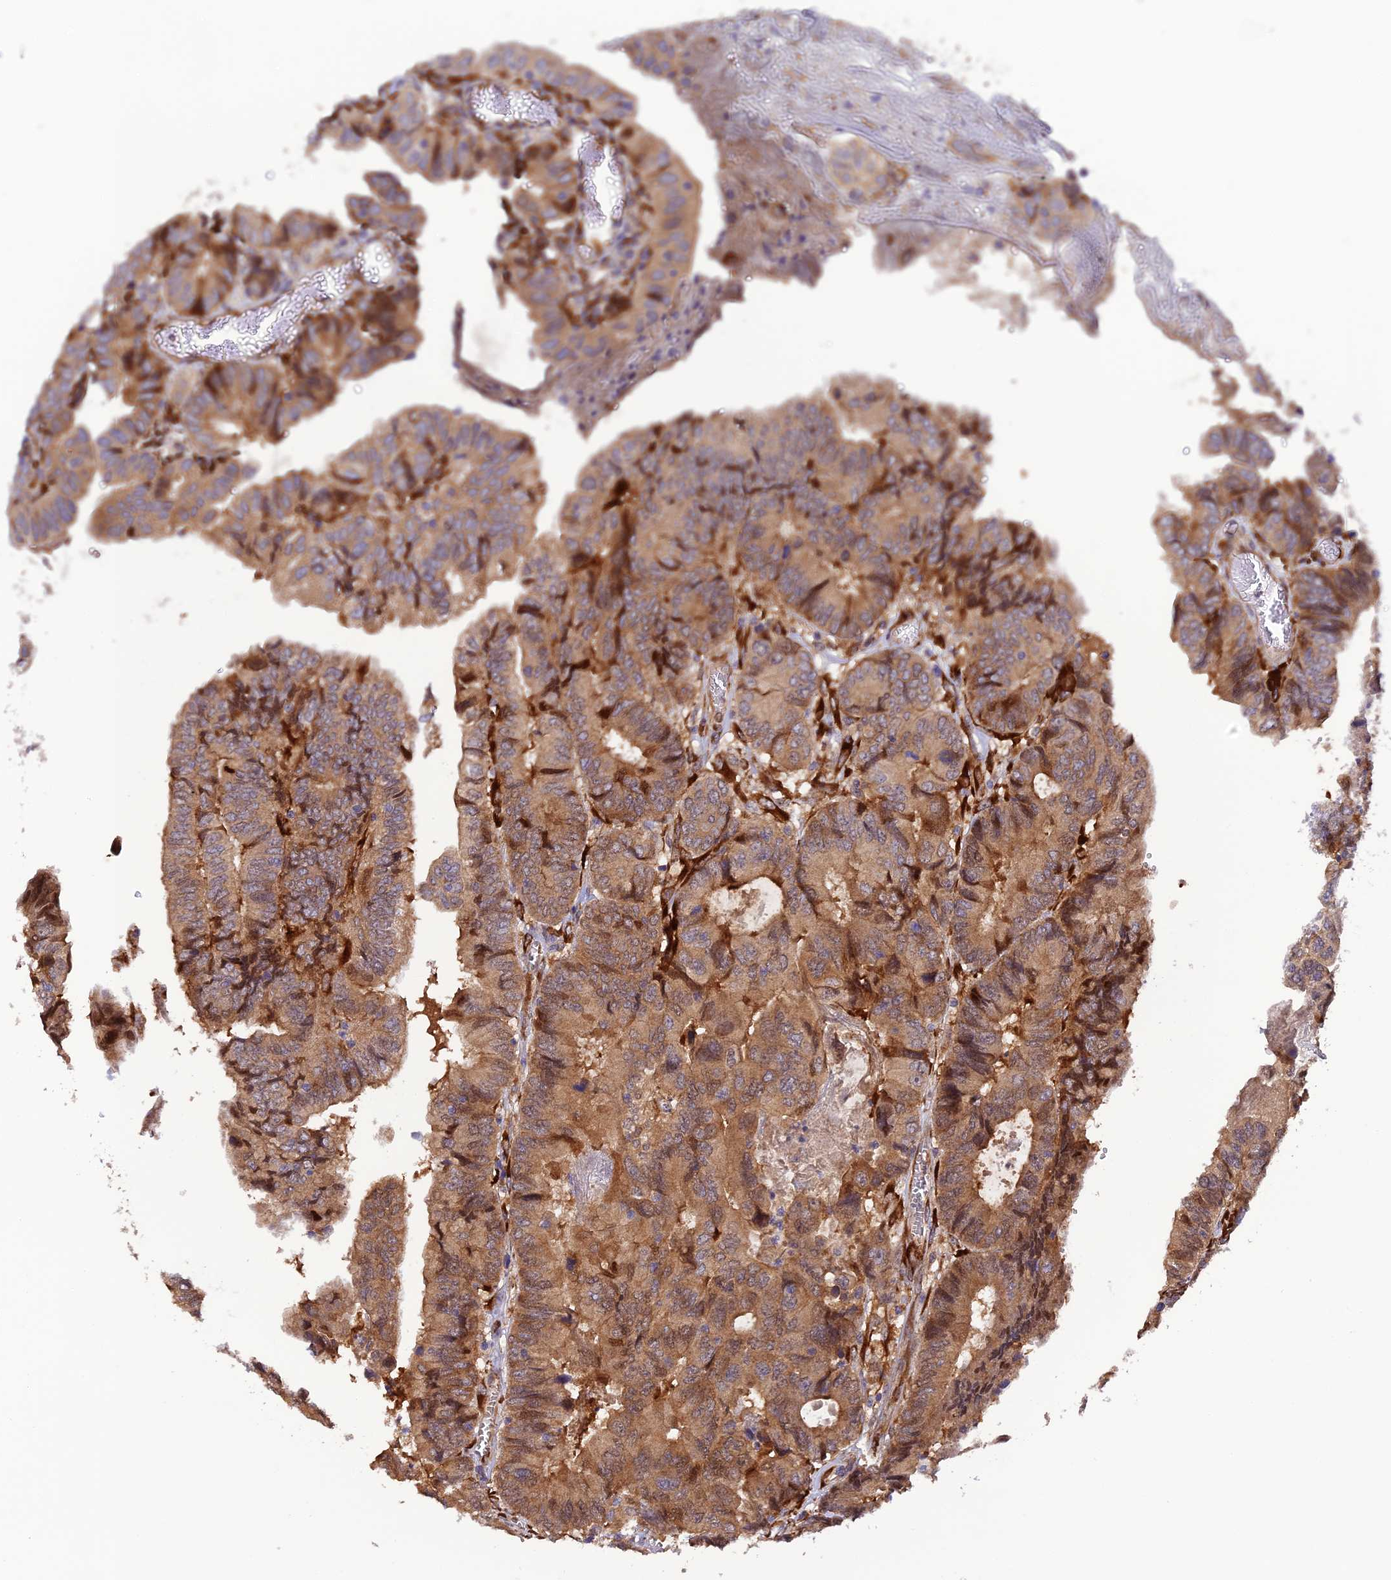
{"staining": {"intensity": "moderate", "quantity": ">75%", "location": "cytoplasmic/membranous"}, "tissue": "colorectal cancer", "cell_type": "Tumor cells", "image_type": "cancer", "snomed": [{"axis": "morphology", "description": "Adenocarcinoma, NOS"}, {"axis": "topography", "description": "Colon"}], "caption": "IHC of colorectal cancer demonstrates medium levels of moderate cytoplasmic/membranous staining in approximately >75% of tumor cells.", "gene": "P3H3", "patient": {"sex": "male", "age": 85}}